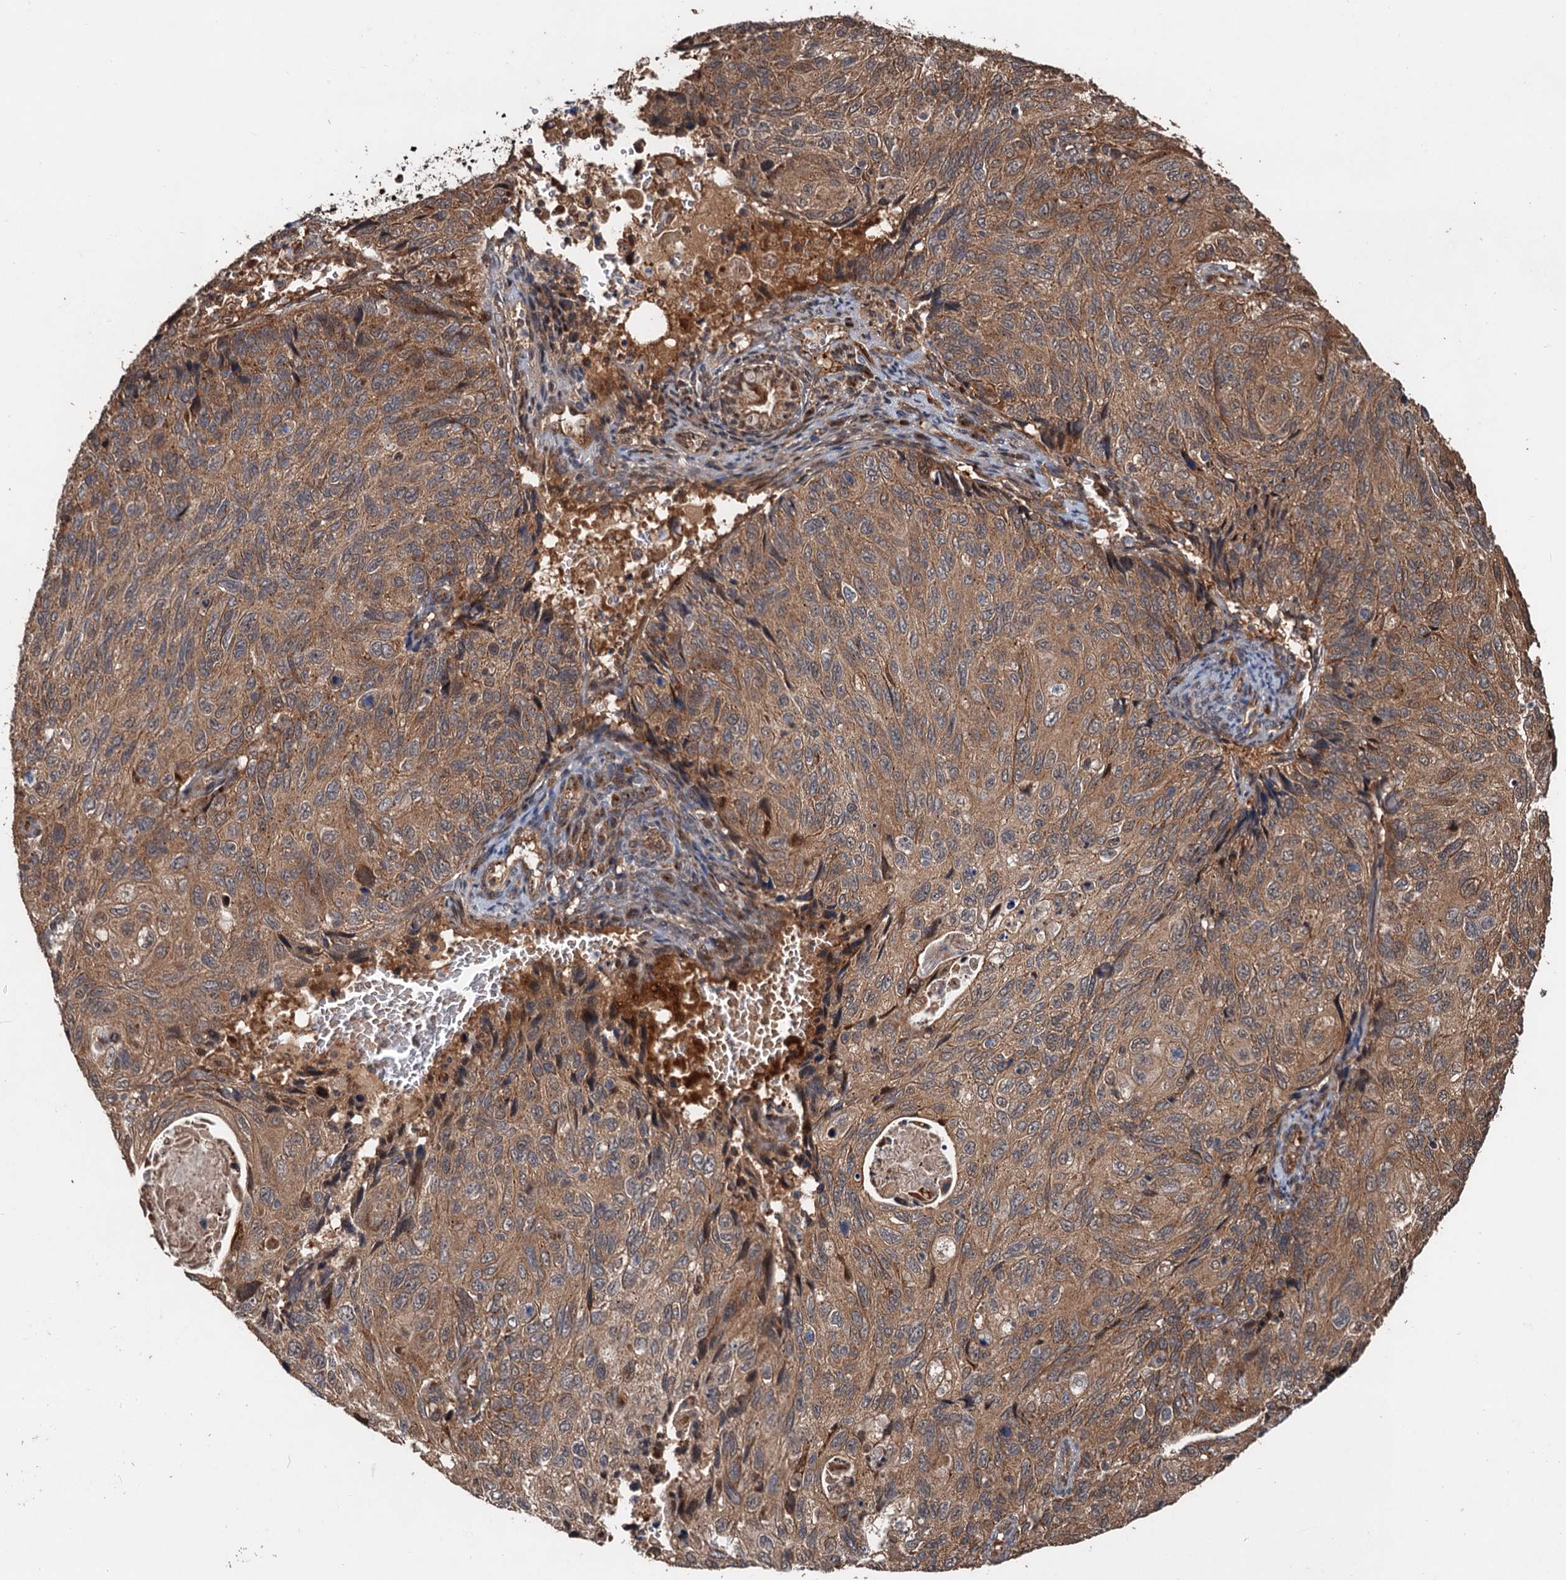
{"staining": {"intensity": "moderate", "quantity": ">75%", "location": "cytoplasmic/membranous"}, "tissue": "cervical cancer", "cell_type": "Tumor cells", "image_type": "cancer", "snomed": [{"axis": "morphology", "description": "Squamous cell carcinoma, NOS"}, {"axis": "topography", "description": "Cervix"}], "caption": "High-power microscopy captured an IHC image of cervical cancer (squamous cell carcinoma), revealing moderate cytoplasmic/membranous expression in approximately >75% of tumor cells.", "gene": "DEXI", "patient": {"sex": "female", "age": 70}}